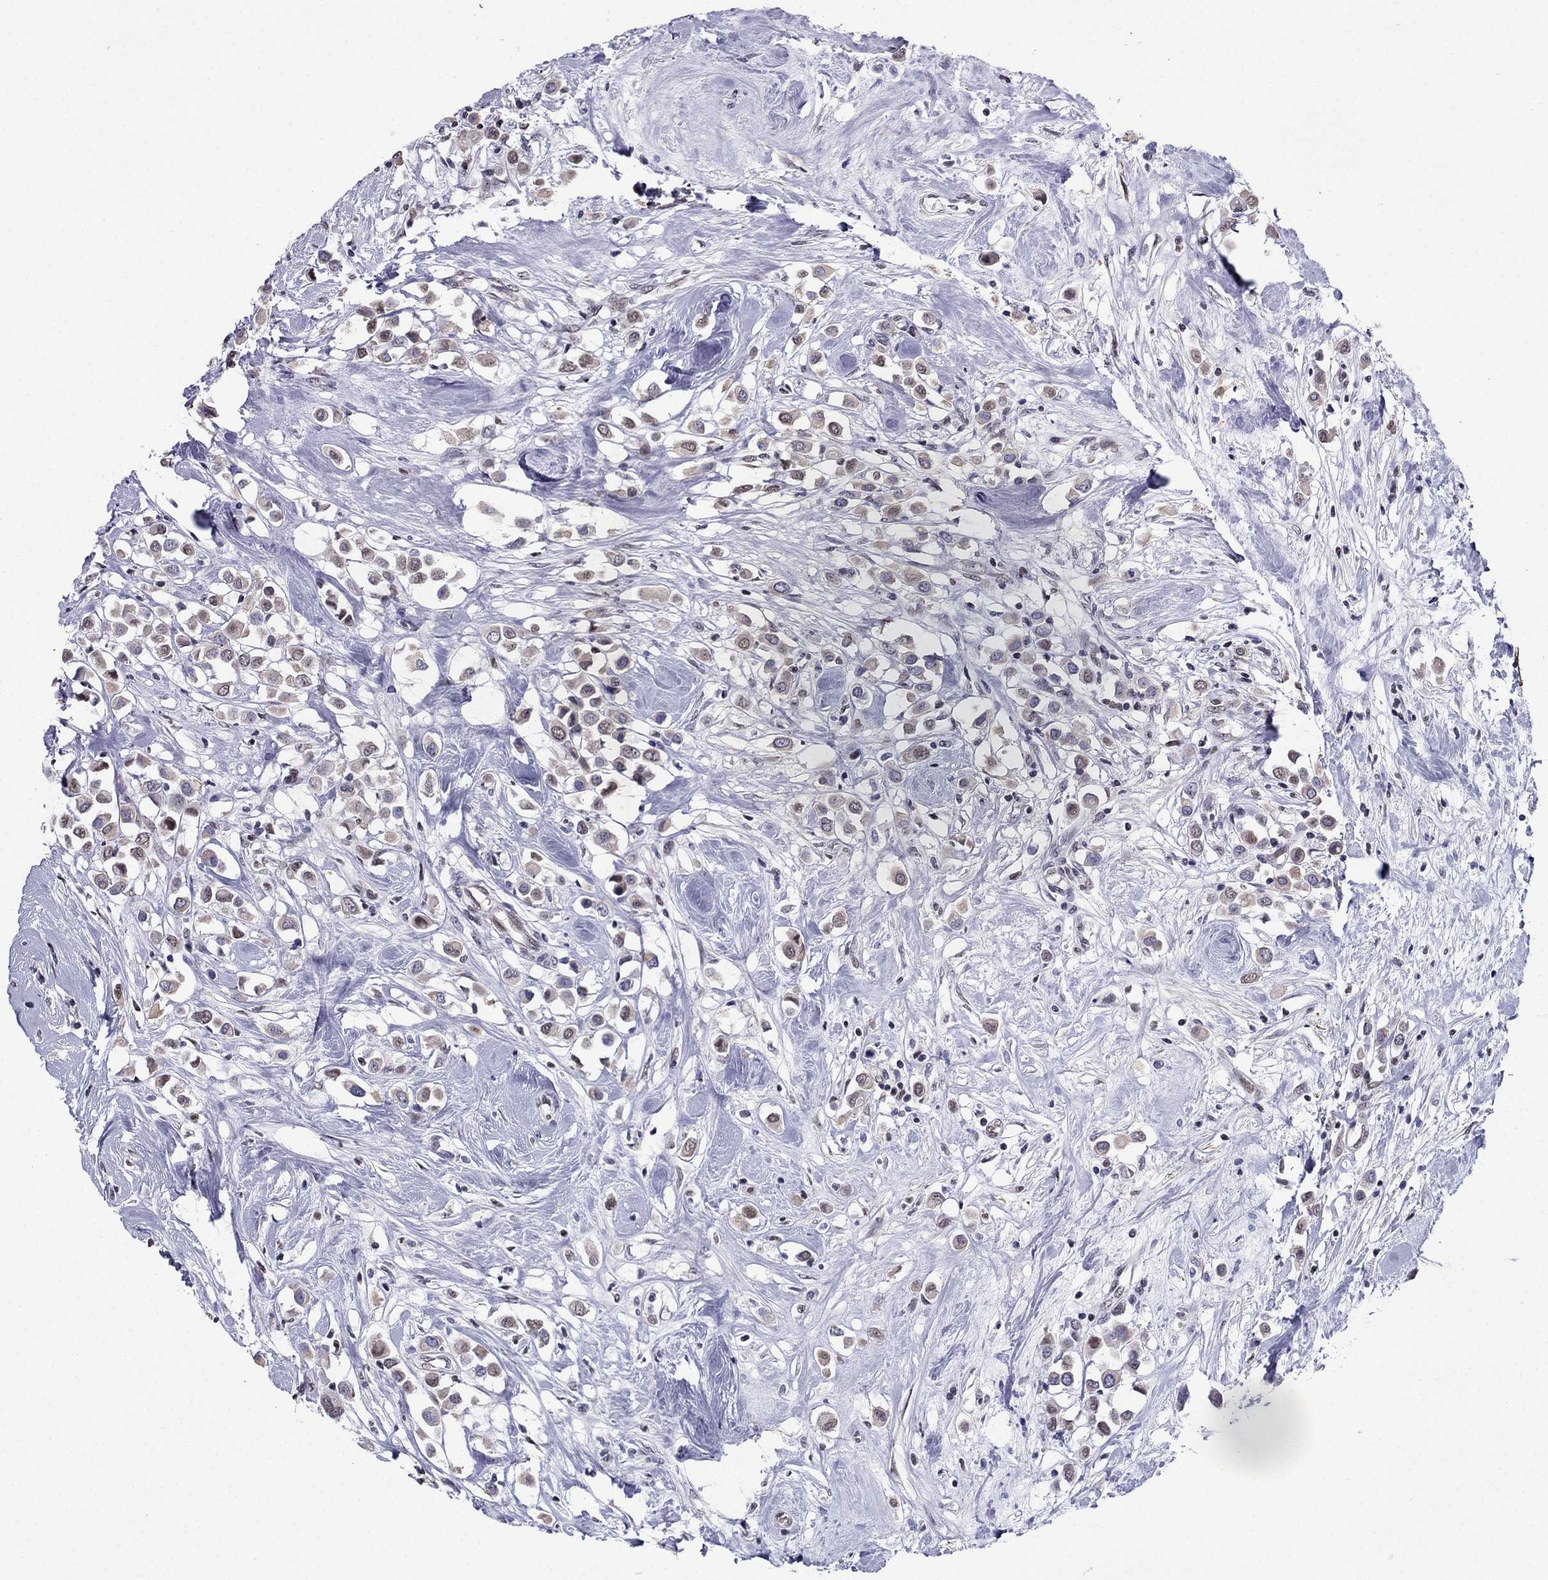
{"staining": {"intensity": "weak", "quantity": "<25%", "location": "cytoplasmic/membranous"}, "tissue": "breast cancer", "cell_type": "Tumor cells", "image_type": "cancer", "snomed": [{"axis": "morphology", "description": "Duct carcinoma"}, {"axis": "topography", "description": "Breast"}], "caption": "Histopathology image shows no protein positivity in tumor cells of breast infiltrating ductal carcinoma tissue. (DAB immunohistochemistry (IHC), high magnification).", "gene": "PPM1G", "patient": {"sex": "female", "age": 61}}